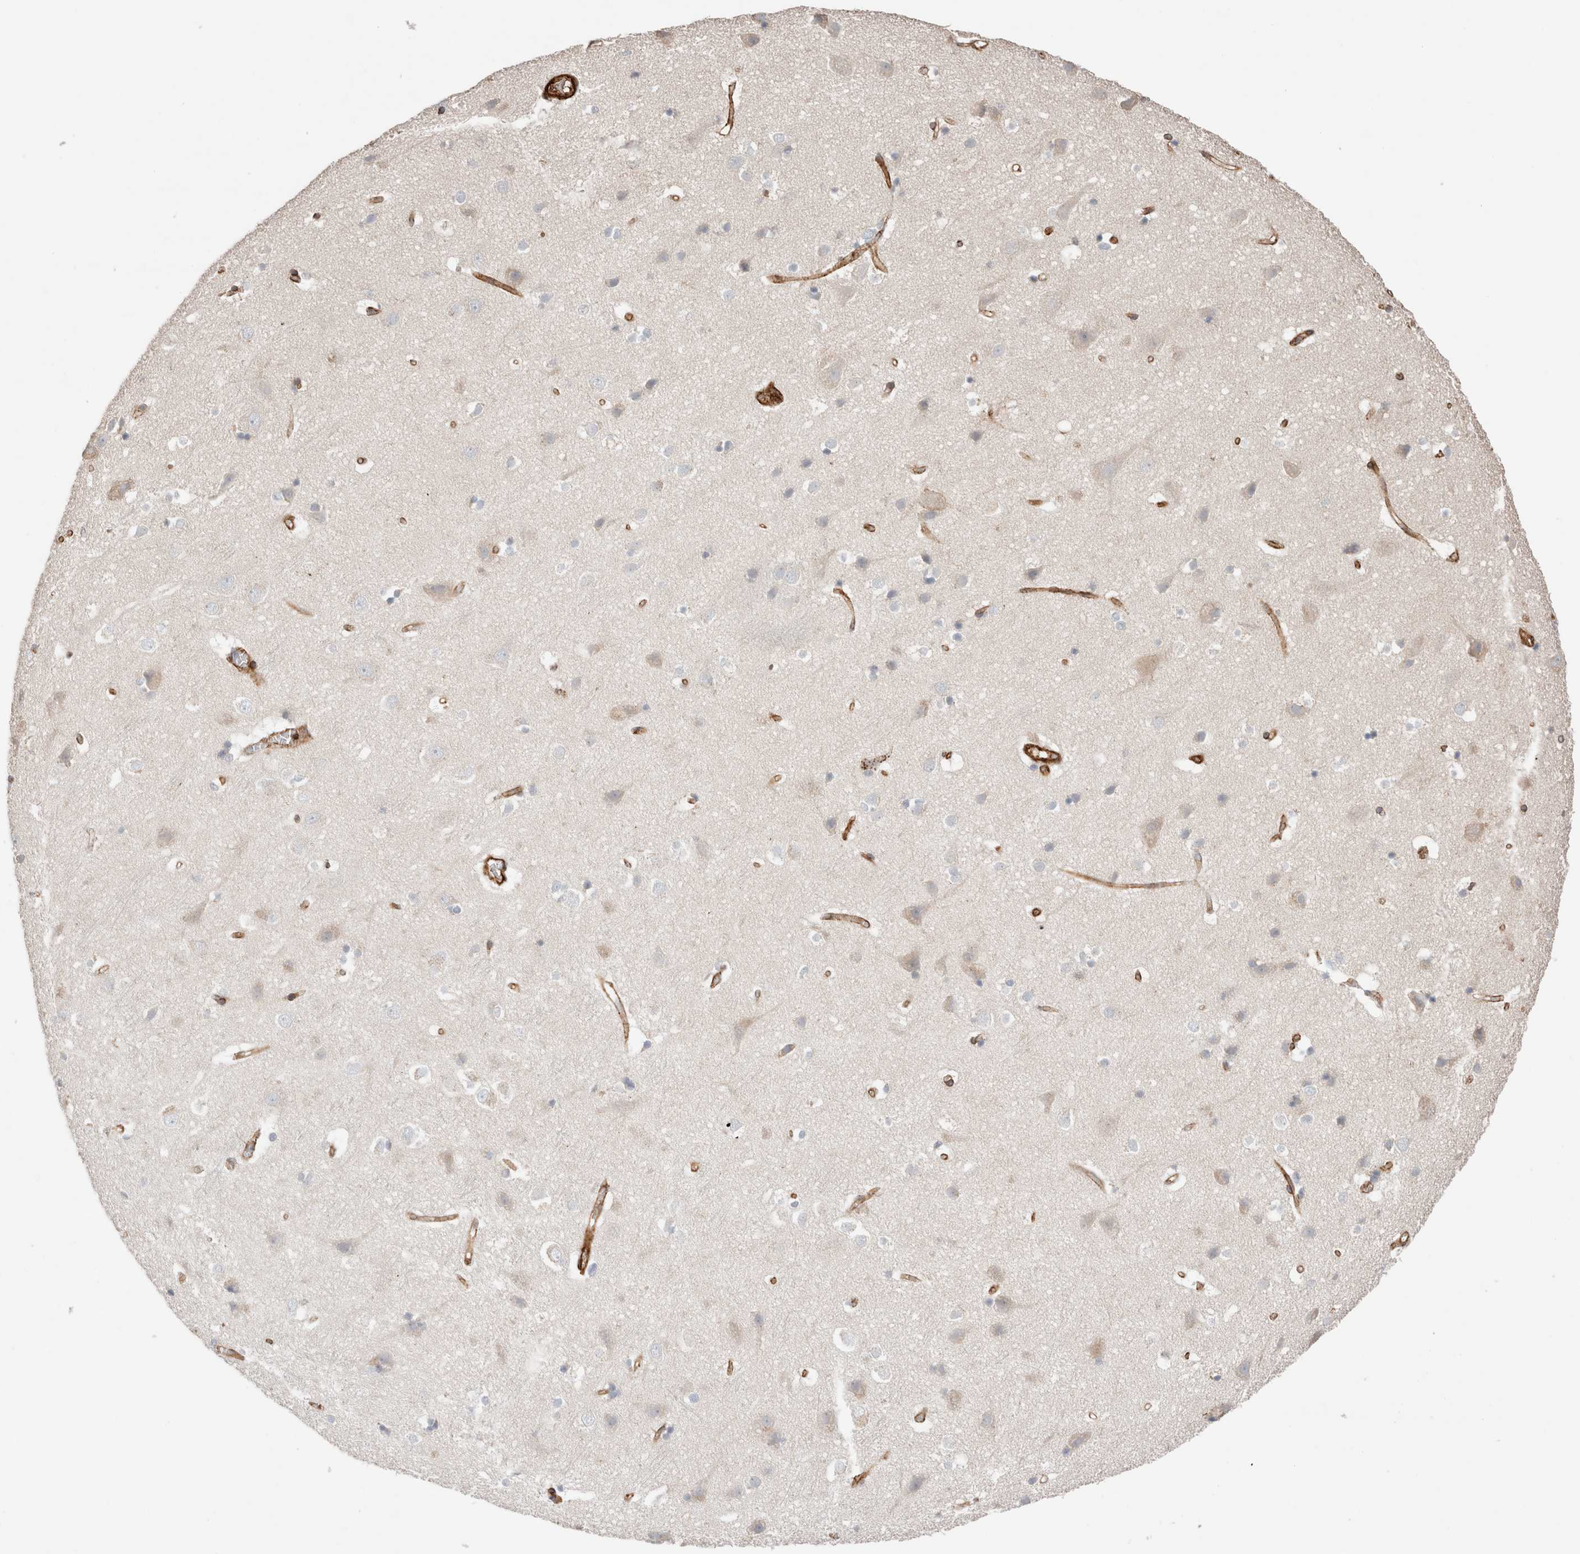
{"staining": {"intensity": "strong", "quantity": ">75%", "location": "cytoplasmic/membranous"}, "tissue": "cerebral cortex", "cell_type": "Endothelial cells", "image_type": "normal", "snomed": [{"axis": "morphology", "description": "Normal tissue, NOS"}, {"axis": "topography", "description": "Cerebral cortex"}], "caption": "Endothelial cells exhibit high levels of strong cytoplasmic/membranous positivity in about >75% of cells in benign human cerebral cortex. The protein is stained brown, and the nuclei are stained in blue (DAB (3,3'-diaminobenzidine) IHC with brightfield microscopy, high magnification).", "gene": "RAB32", "patient": {"sex": "male", "age": 54}}